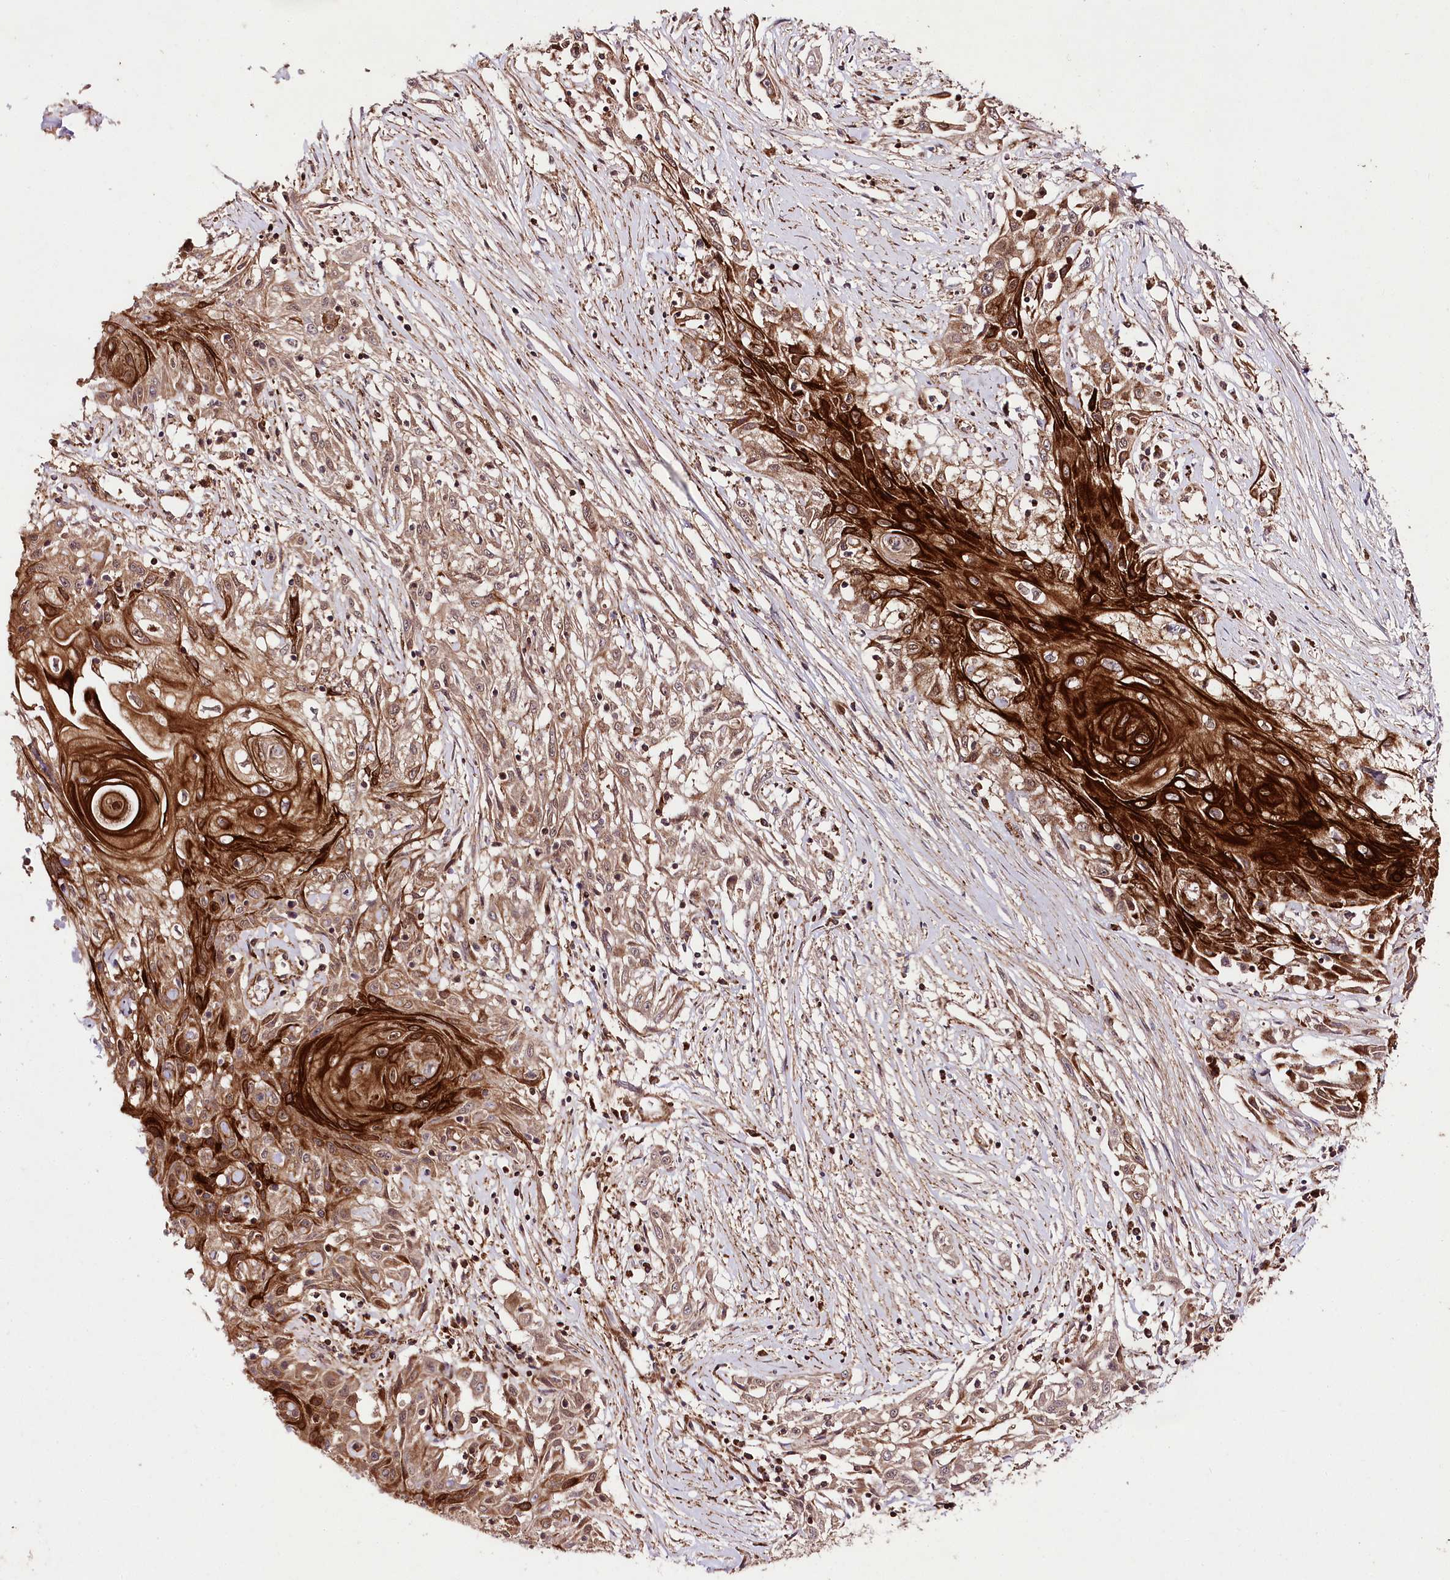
{"staining": {"intensity": "strong", "quantity": "25%-75%", "location": "cytoplasmic/membranous"}, "tissue": "skin cancer", "cell_type": "Tumor cells", "image_type": "cancer", "snomed": [{"axis": "morphology", "description": "Squamous cell carcinoma, NOS"}, {"axis": "morphology", "description": "Squamous cell carcinoma, metastatic, NOS"}, {"axis": "topography", "description": "Skin"}, {"axis": "topography", "description": "Lymph node"}], "caption": "Skin cancer (squamous cell carcinoma) tissue shows strong cytoplasmic/membranous expression in approximately 25%-75% of tumor cells (DAB (3,3'-diaminobenzidine) IHC, brown staining for protein, blue staining for nuclei).", "gene": "PHLDB1", "patient": {"sex": "male", "age": 75}}